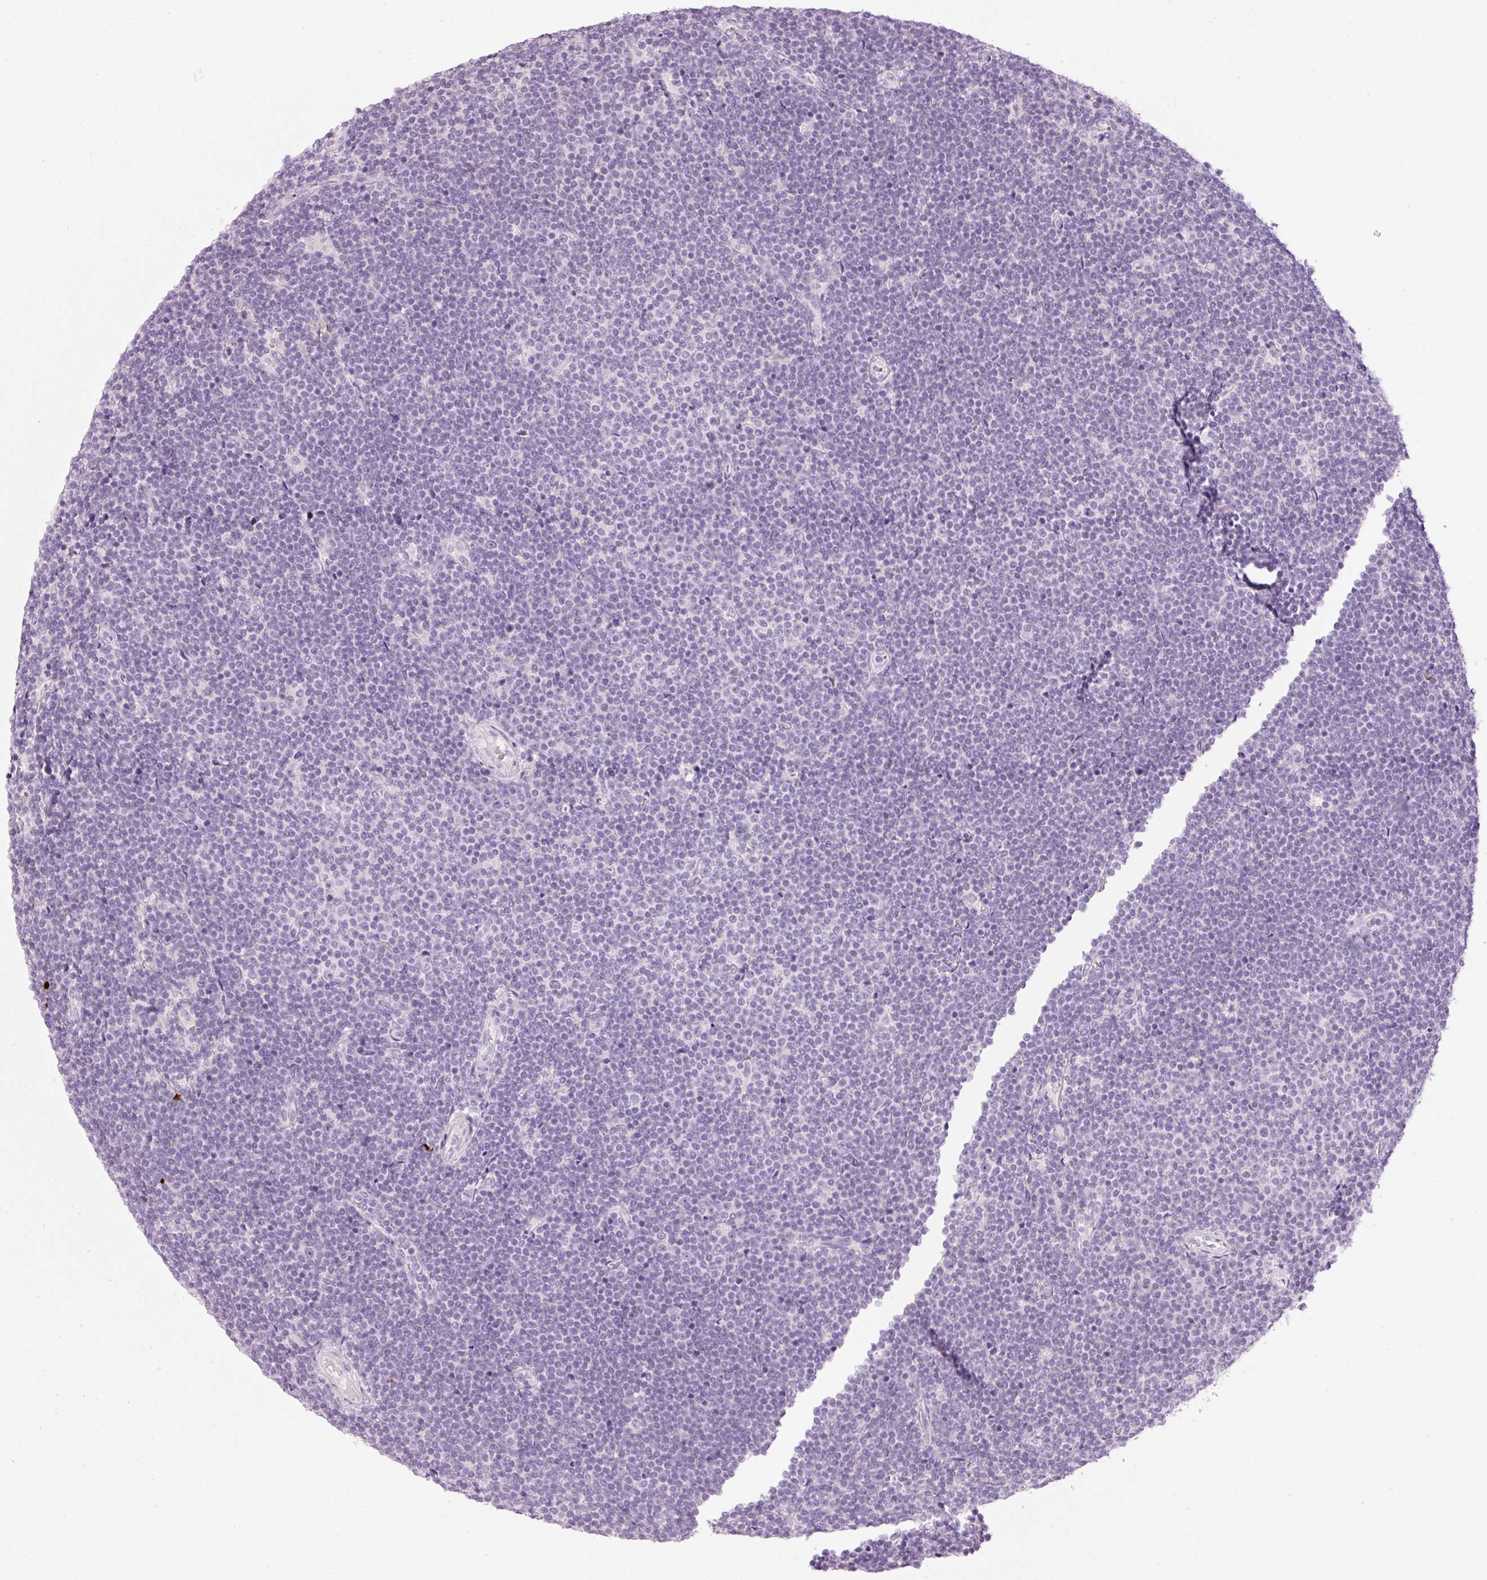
{"staining": {"intensity": "negative", "quantity": "none", "location": "none"}, "tissue": "lymphoma", "cell_type": "Tumor cells", "image_type": "cancer", "snomed": [{"axis": "morphology", "description": "Malignant lymphoma, non-Hodgkin's type, Low grade"}, {"axis": "topography", "description": "Lymph node"}], "caption": "Immunohistochemistry of human lymphoma shows no positivity in tumor cells.", "gene": "CMA1", "patient": {"sex": "male", "age": 48}}